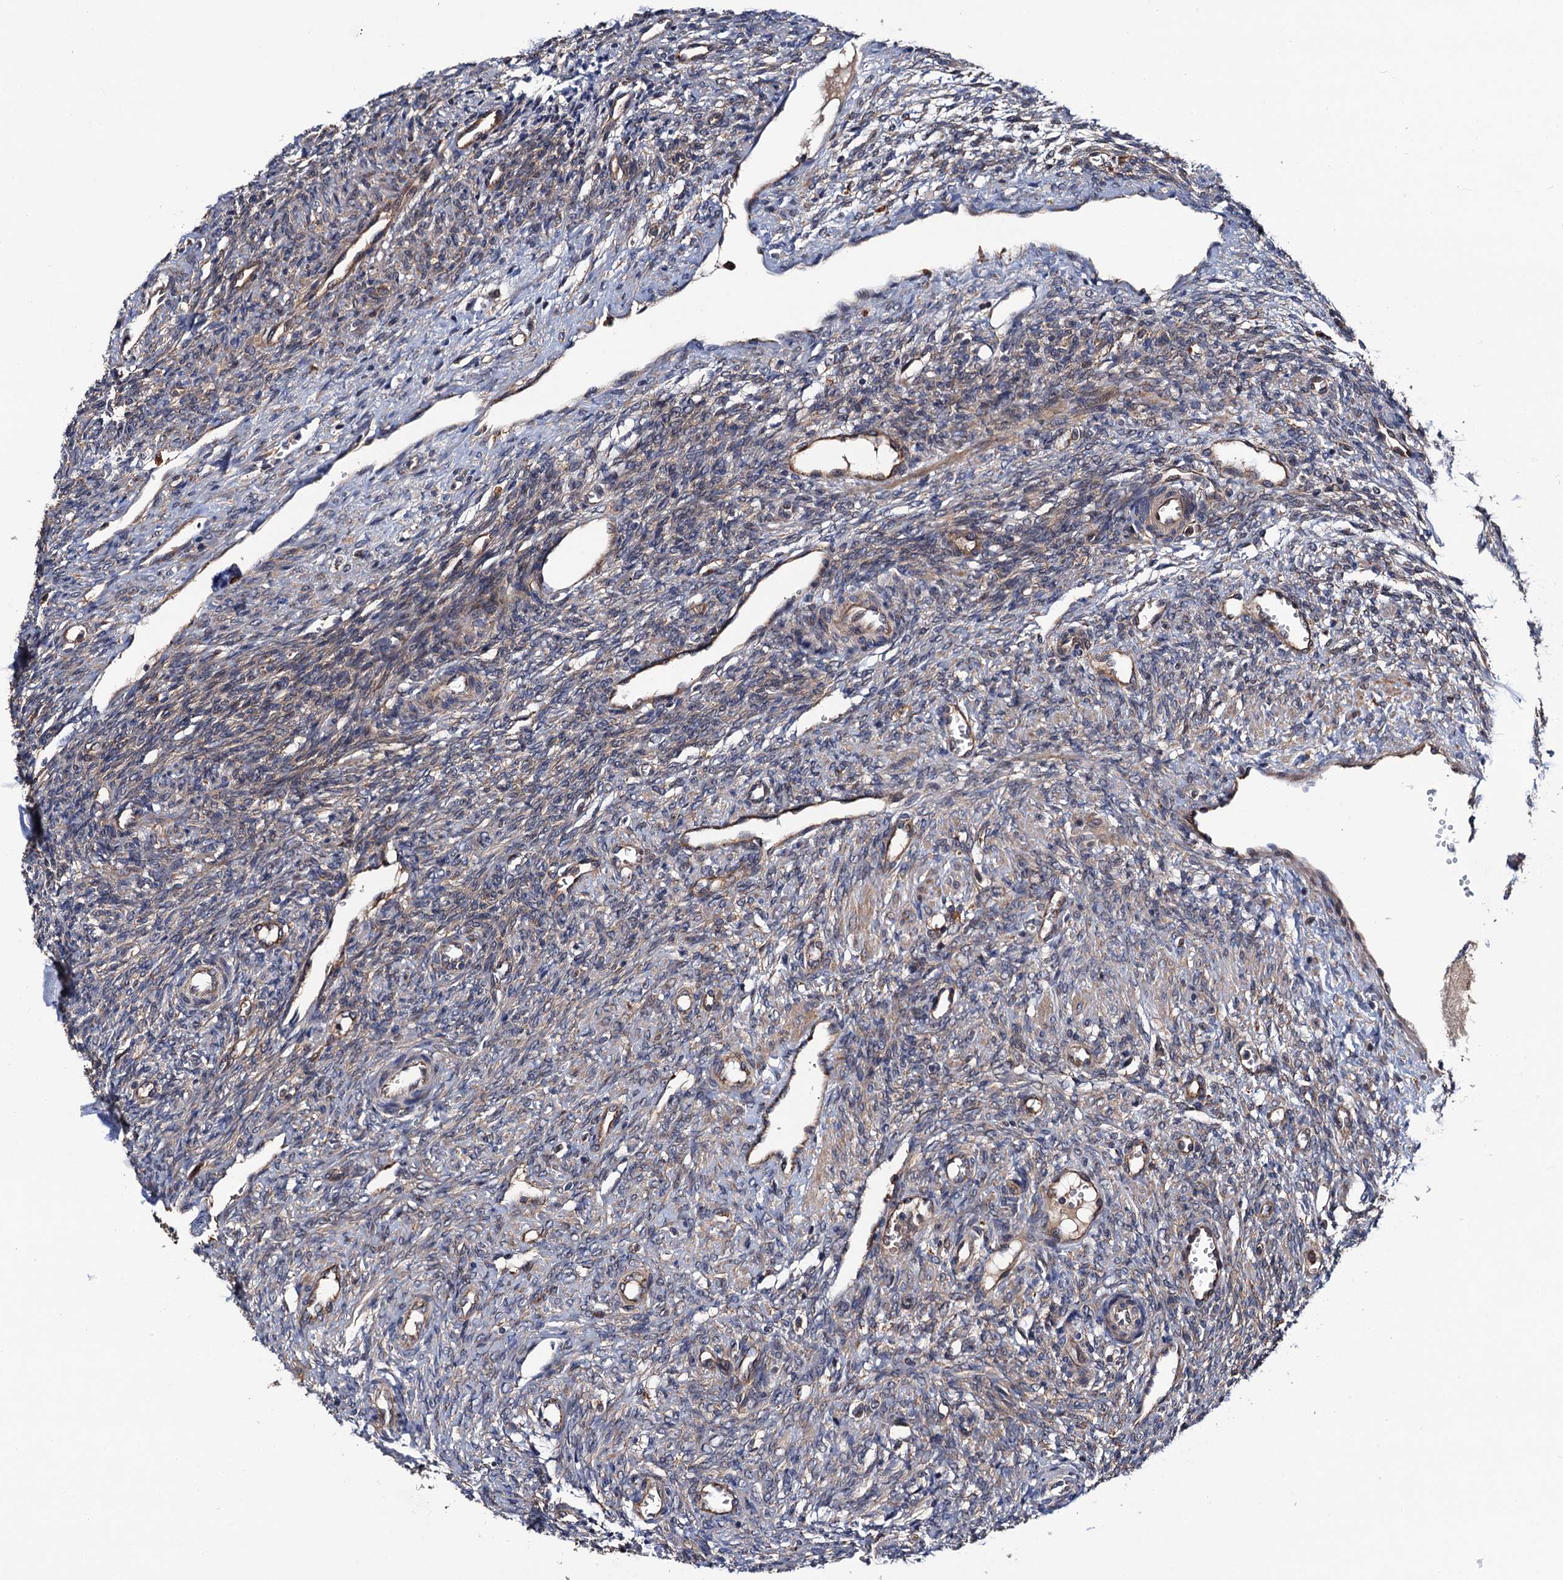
{"staining": {"intensity": "weak", "quantity": "25%-75%", "location": "cytoplasmic/membranous"}, "tissue": "ovary", "cell_type": "Ovarian stroma cells", "image_type": "normal", "snomed": [{"axis": "morphology", "description": "Normal tissue, NOS"}, {"axis": "topography", "description": "Ovary"}], "caption": "Protein positivity by immunohistochemistry (IHC) reveals weak cytoplasmic/membranous positivity in approximately 25%-75% of ovarian stroma cells in benign ovary. (brown staining indicates protein expression, while blue staining denotes nuclei).", "gene": "VPS35", "patient": {"sex": "female", "age": 41}}